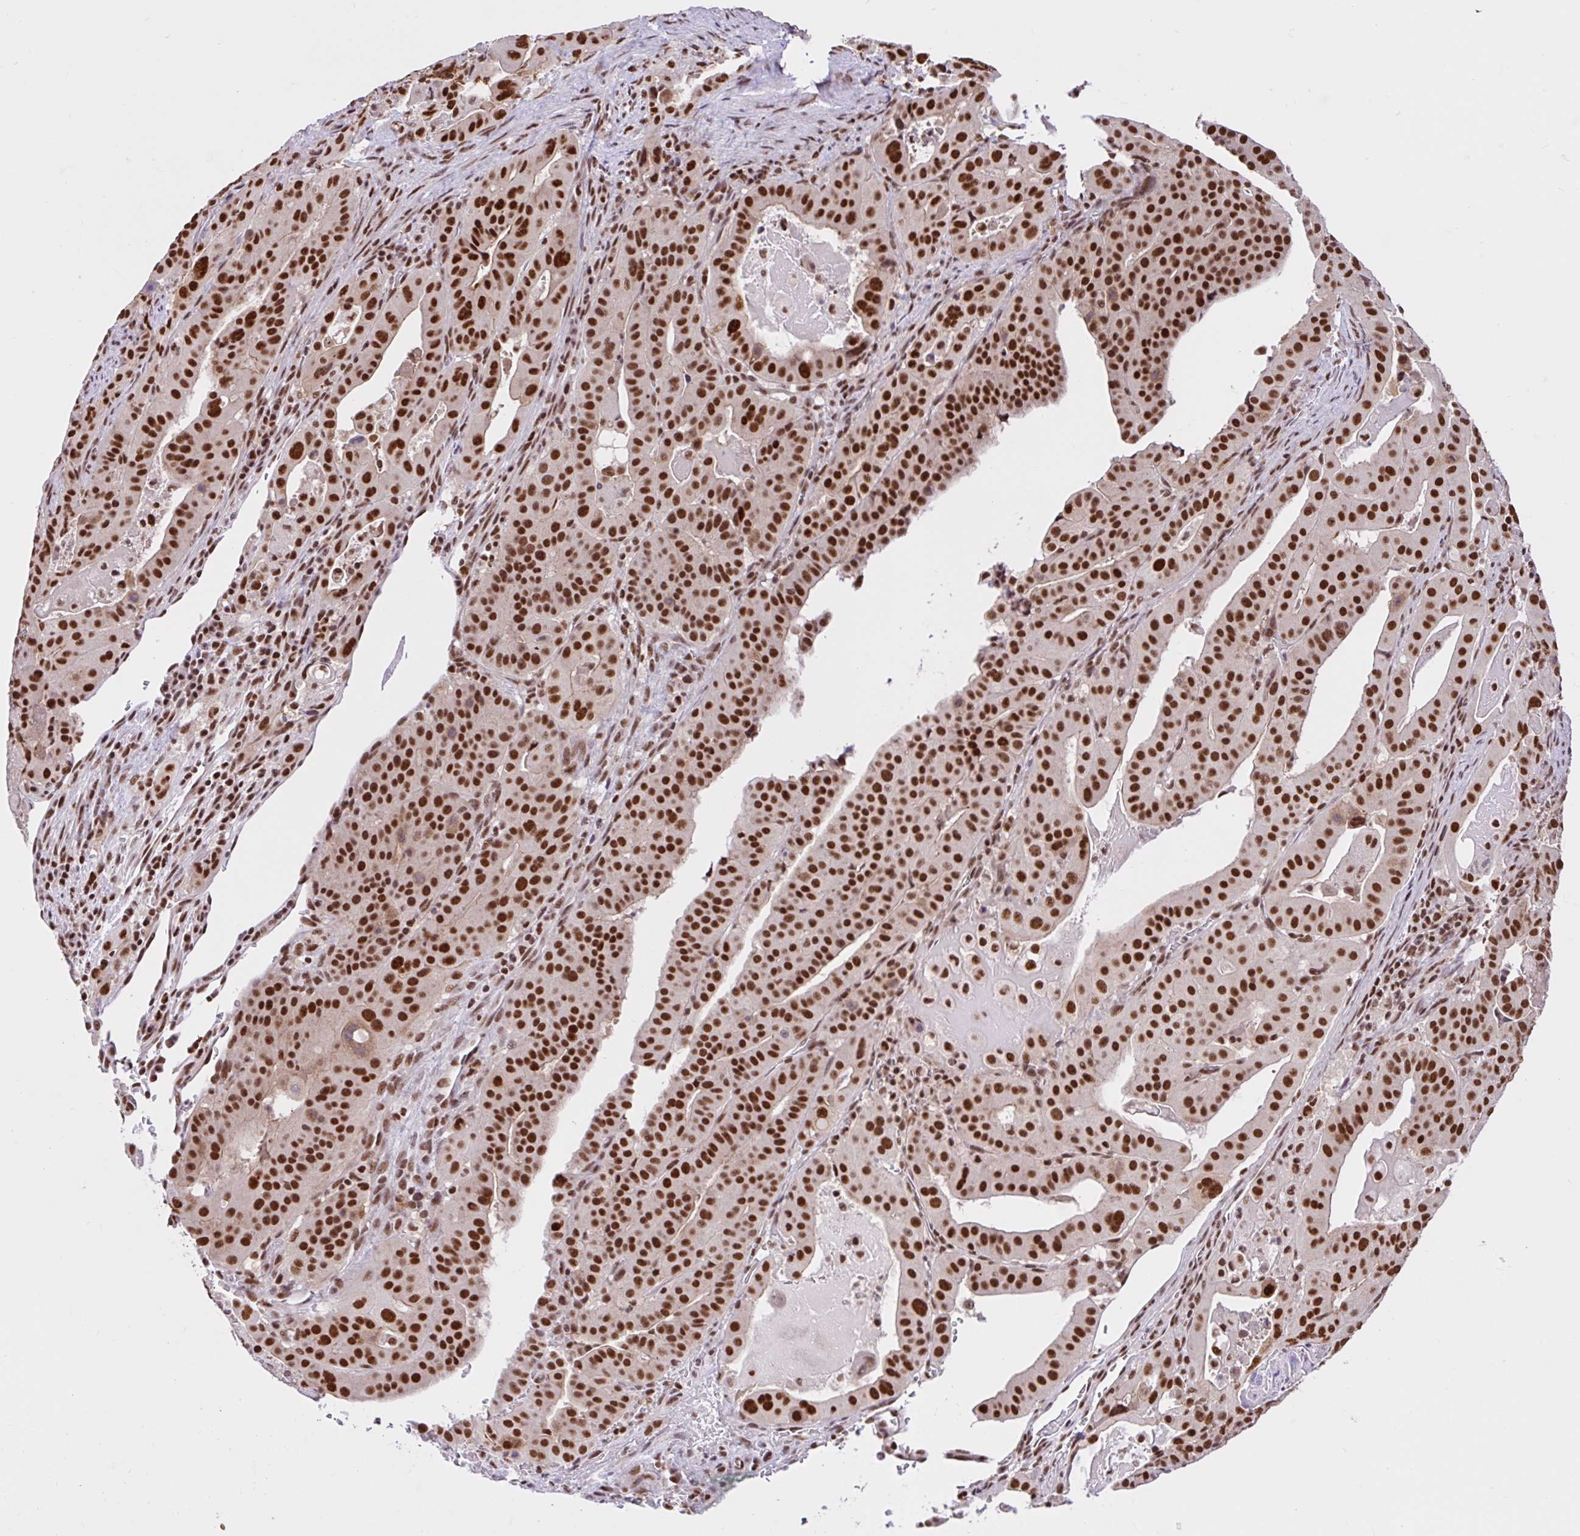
{"staining": {"intensity": "strong", "quantity": ">75%", "location": "nuclear"}, "tissue": "stomach cancer", "cell_type": "Tumor cells", "image_type": "cancer", "snomed": [{"axis": "morphology", "description": "Adenocarcinoma, NOS"}, {"axis": "topography", "description": "Stomach"}], "caption": "Strong nuclear expression is present in approximately >75% of tumor cells in adenocarcinoma (stomach).", "gene": "CCDC12", "patient": {"sex": "male", "age": 48}}